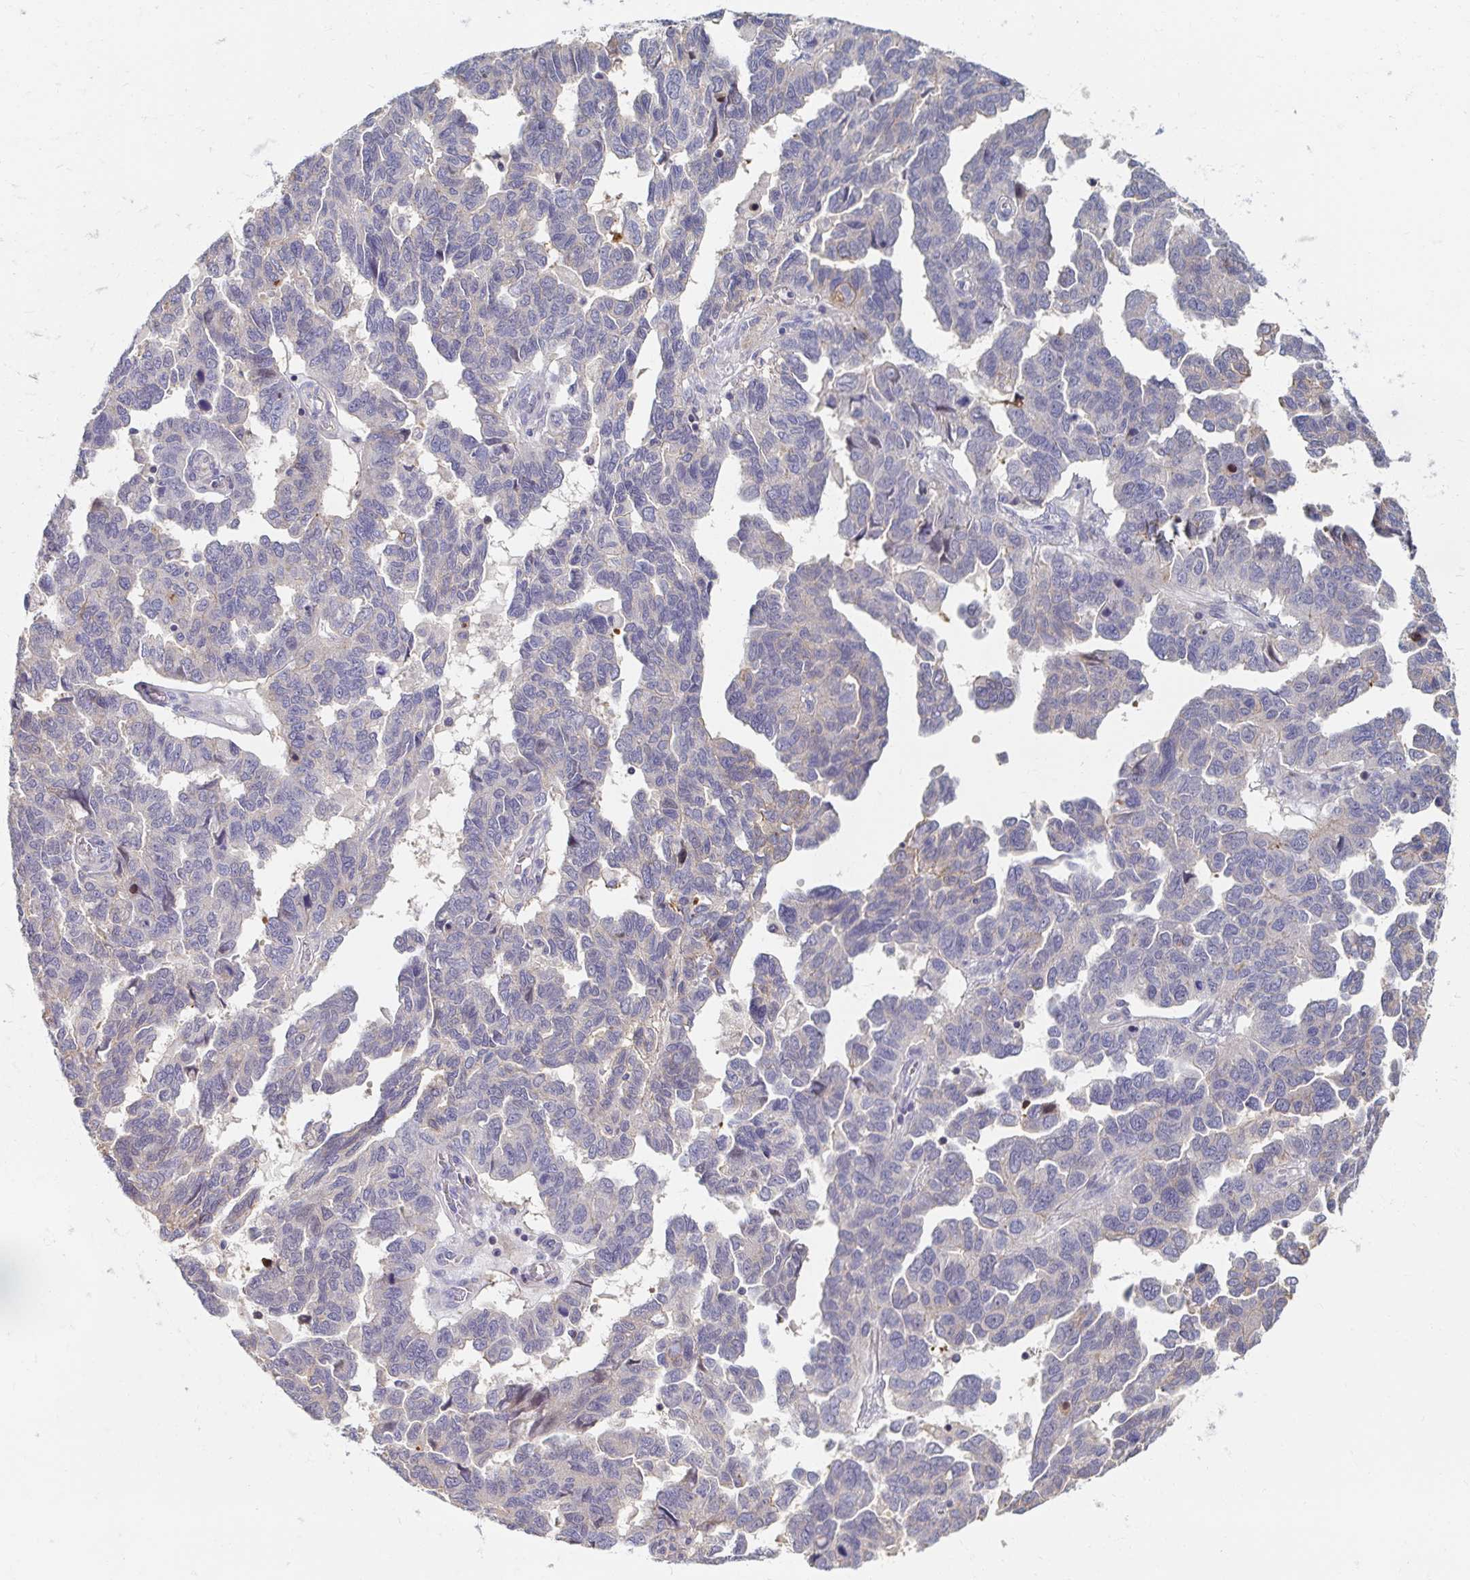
{"staining": {"intensity": "negative", "quantity": "none", "location": "none"}, "tissue": "ovarian cancer", "cell_type": "Tumor cells", "image_type": "cancer", "snomed": [{"axis": "morphology", "description": "Cystadenocarcinoma, serous, NOS"}, {"axis": "topography", "description": "Ovary"}], "caption": "High power microscopy micrograph of an immunohistochemistry (IHC) micrograph of ovarian cancer (serous cystadenocarcinoma), revealing no significant staining in tumor cells. Nuclei are stained in blue.", "gene": "MYLK2", "patient": {"sex": "female", "age": 64}}